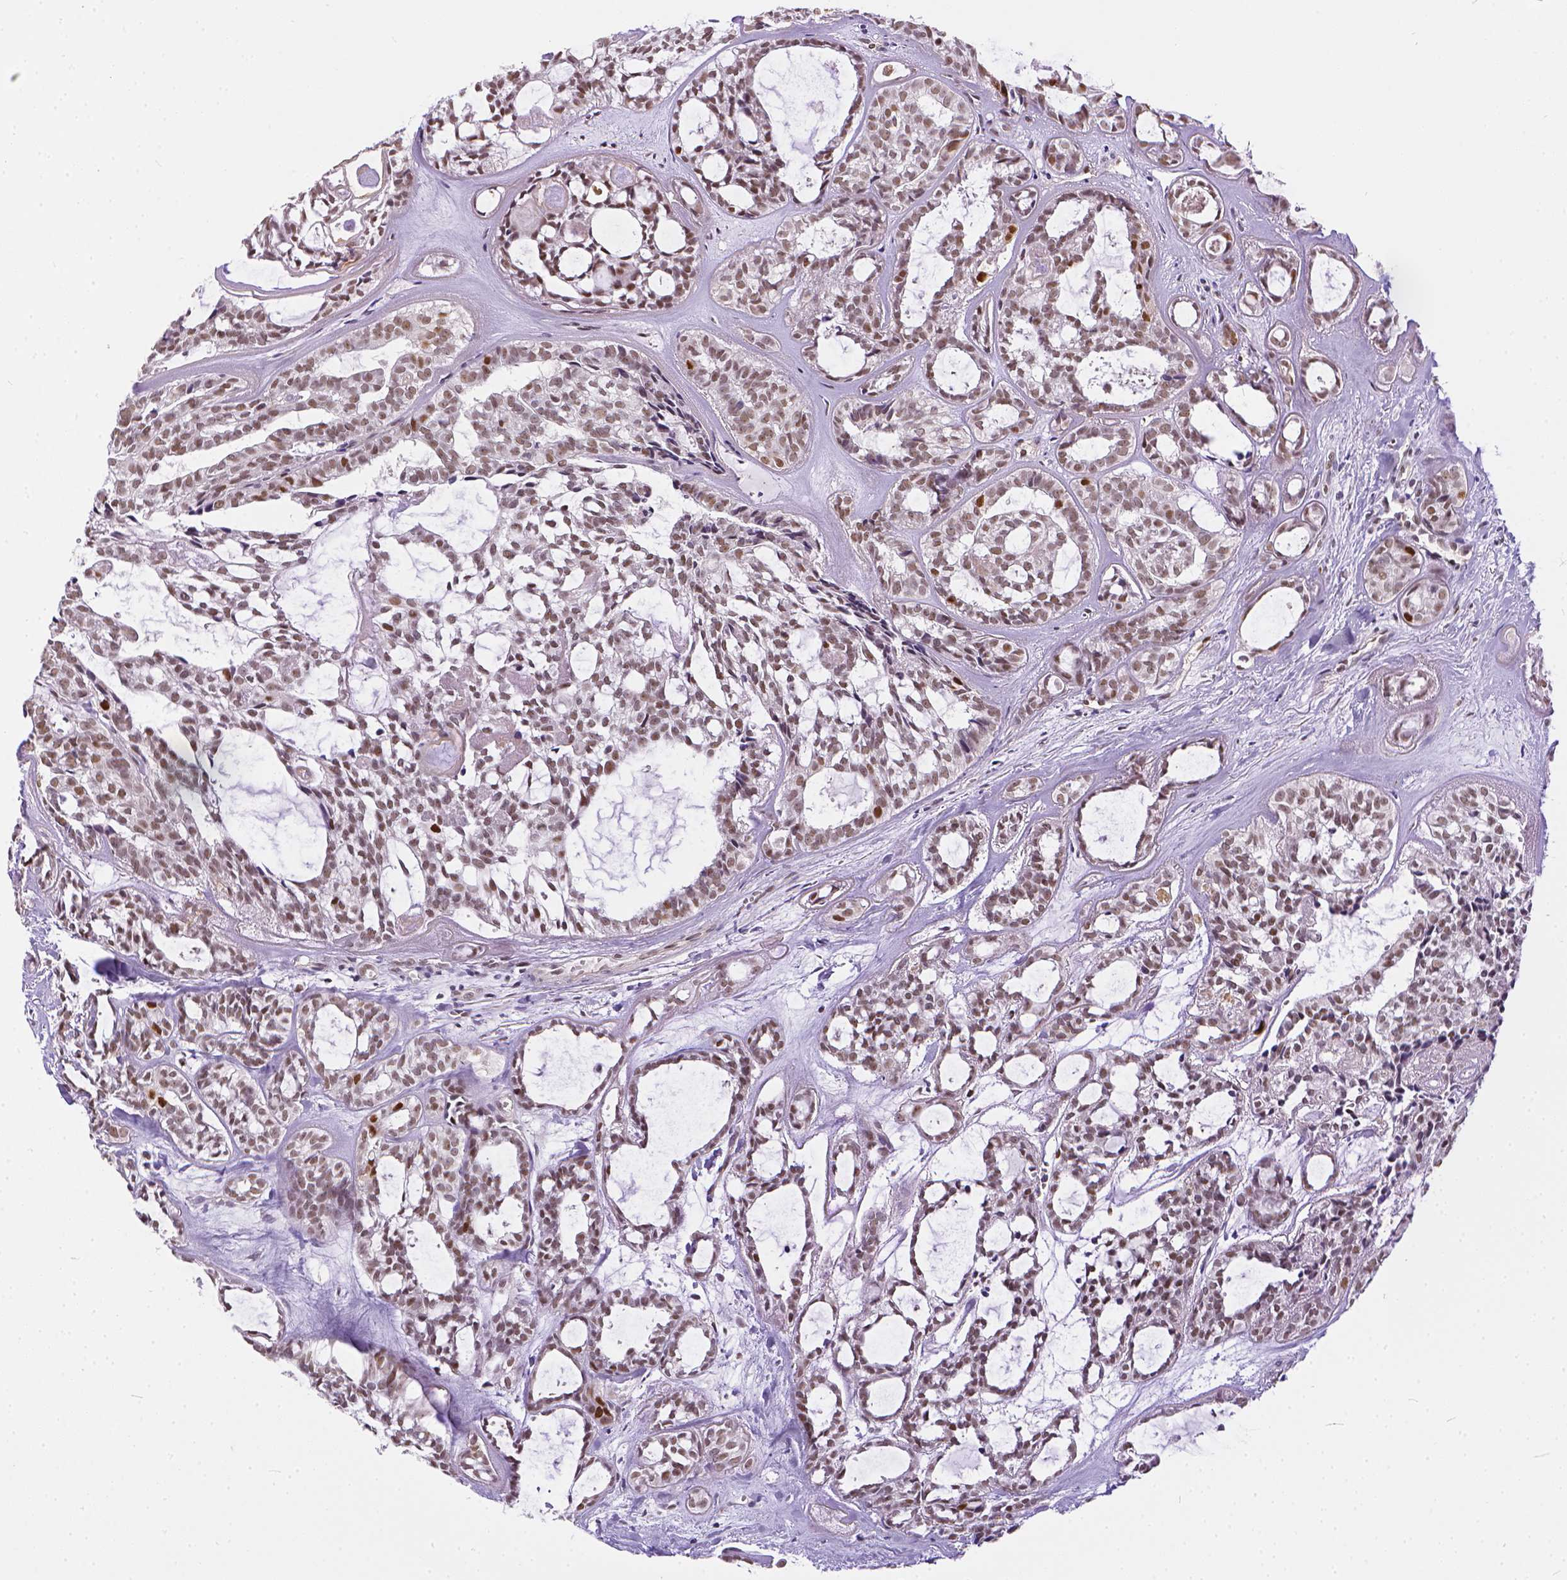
{"staining": {"intensity": "moderate", "quantity": ">75%", "location": "nuclear"}, "tissue": "head and neck cancer", "cell_type": "Tumor cells", "image_type": "cancer", "snomed": [{"axis": "morphology", "description": "Adenocarcinoma, NOS"}, {"axis": "topography", "description": "Head-Neck"}], "caption": "This is a photomicrograph of IHC staining of head and neck cancer, which shows moderate positivity in the nuclear of tumor cells.", "gene": "ERCC1", "patient": {"sex": "female", "age": 62}}